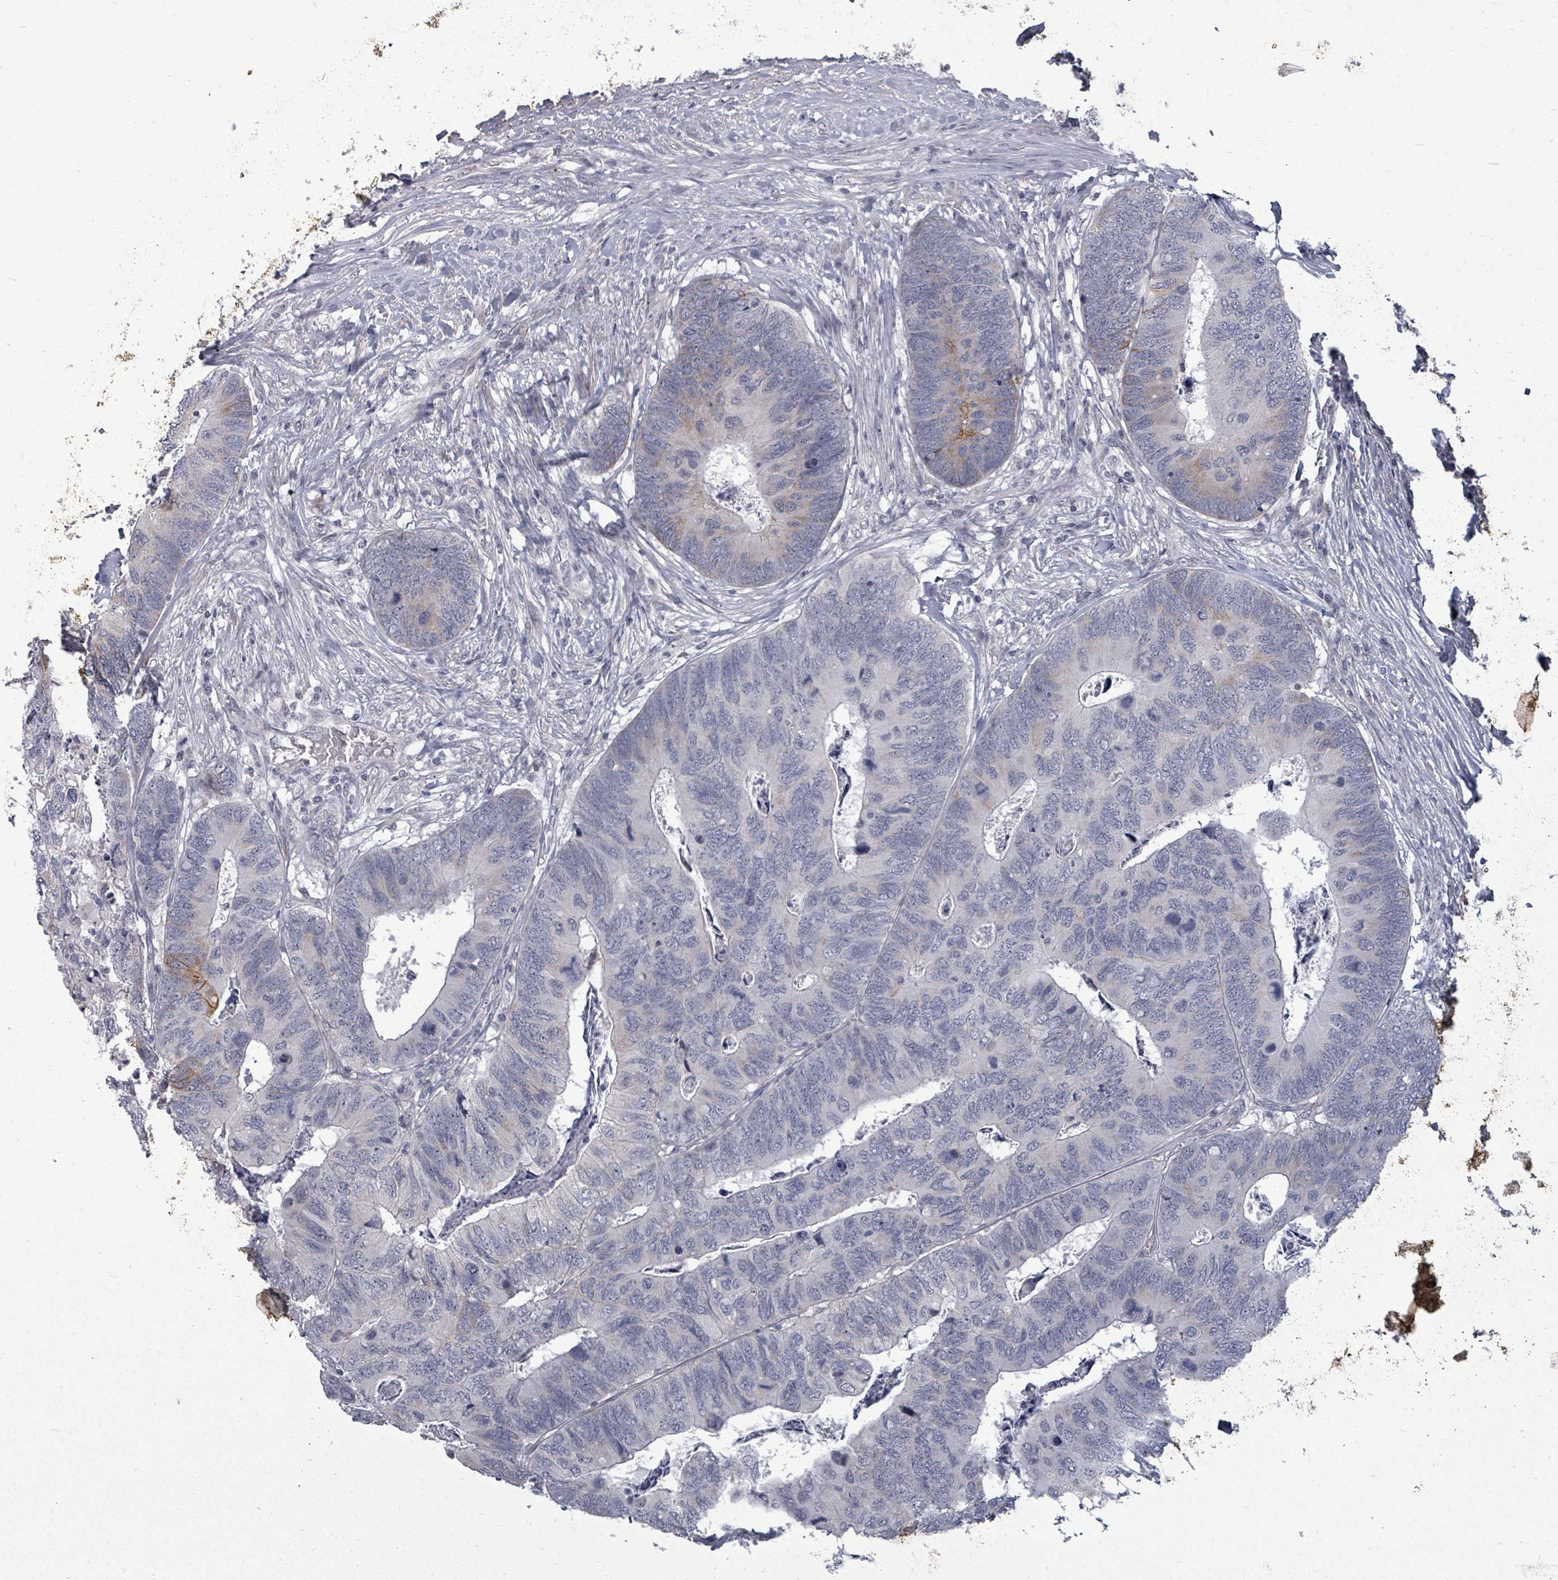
{"staining": {"intensity": "weak", "quantity": "<25%", "location": "cytoplasmic/membranous"}, "tissue": "colorectal cancer", "cell_type": "Tumor cells", "image_type": "cancer", "snomed": [{"axis": "morphology", "description": "Adenocarcinoma, NOS"}, {"axis": "topography", "description": "Colon"}], "caption": "Colorectal cancer stained for a protein using immunohistochemistry (IHC) shows no staining tumor cells.", "gene": "PTPN20", "patient": {"sex": "female", "age": 67}}